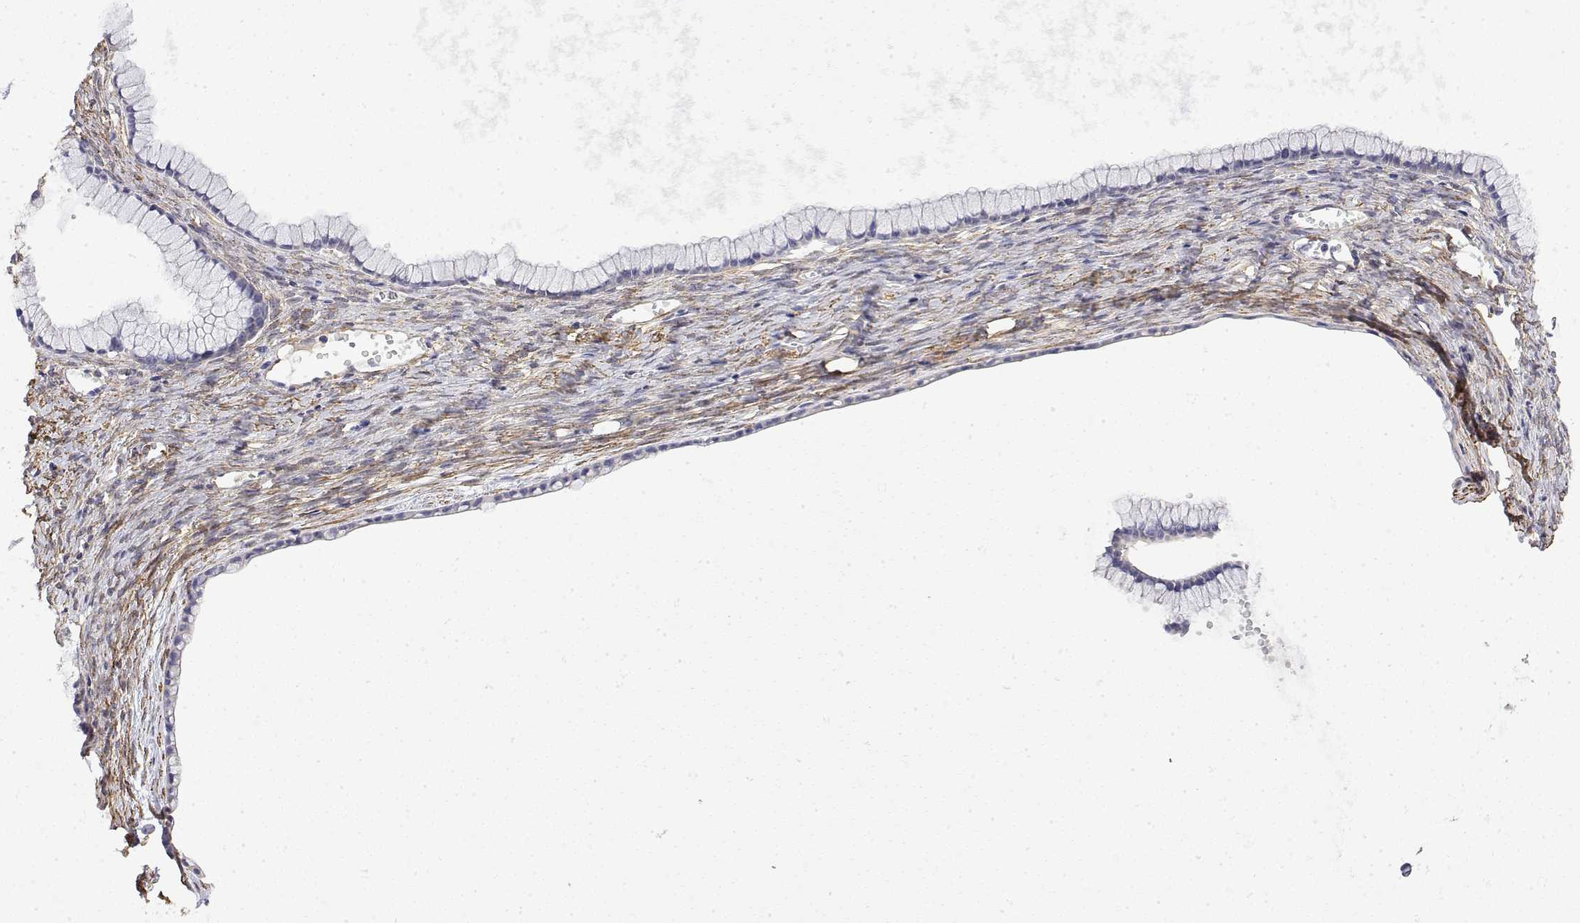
{"staining": {"intensity": "negative", "quantity": "none", "location": "none"}, "tissue": "ovarian cancer", "cell_type": "Tumor cells", "image_type": "cancer", "snomed": [{"axis": "morphology", "description": "Cystadenocarcinoma, mucinous, NOS"}, {"axis": "topography", "description": "Ovary"}], "caption": "Mucinous cystadenocarcinoma (ovarian) stained for a protein using immunohistochemistry (IHC) reveals no positivity tumor cells.", "gene": "SOWAHD", "patient": {"sex": "female", "age": 41}}